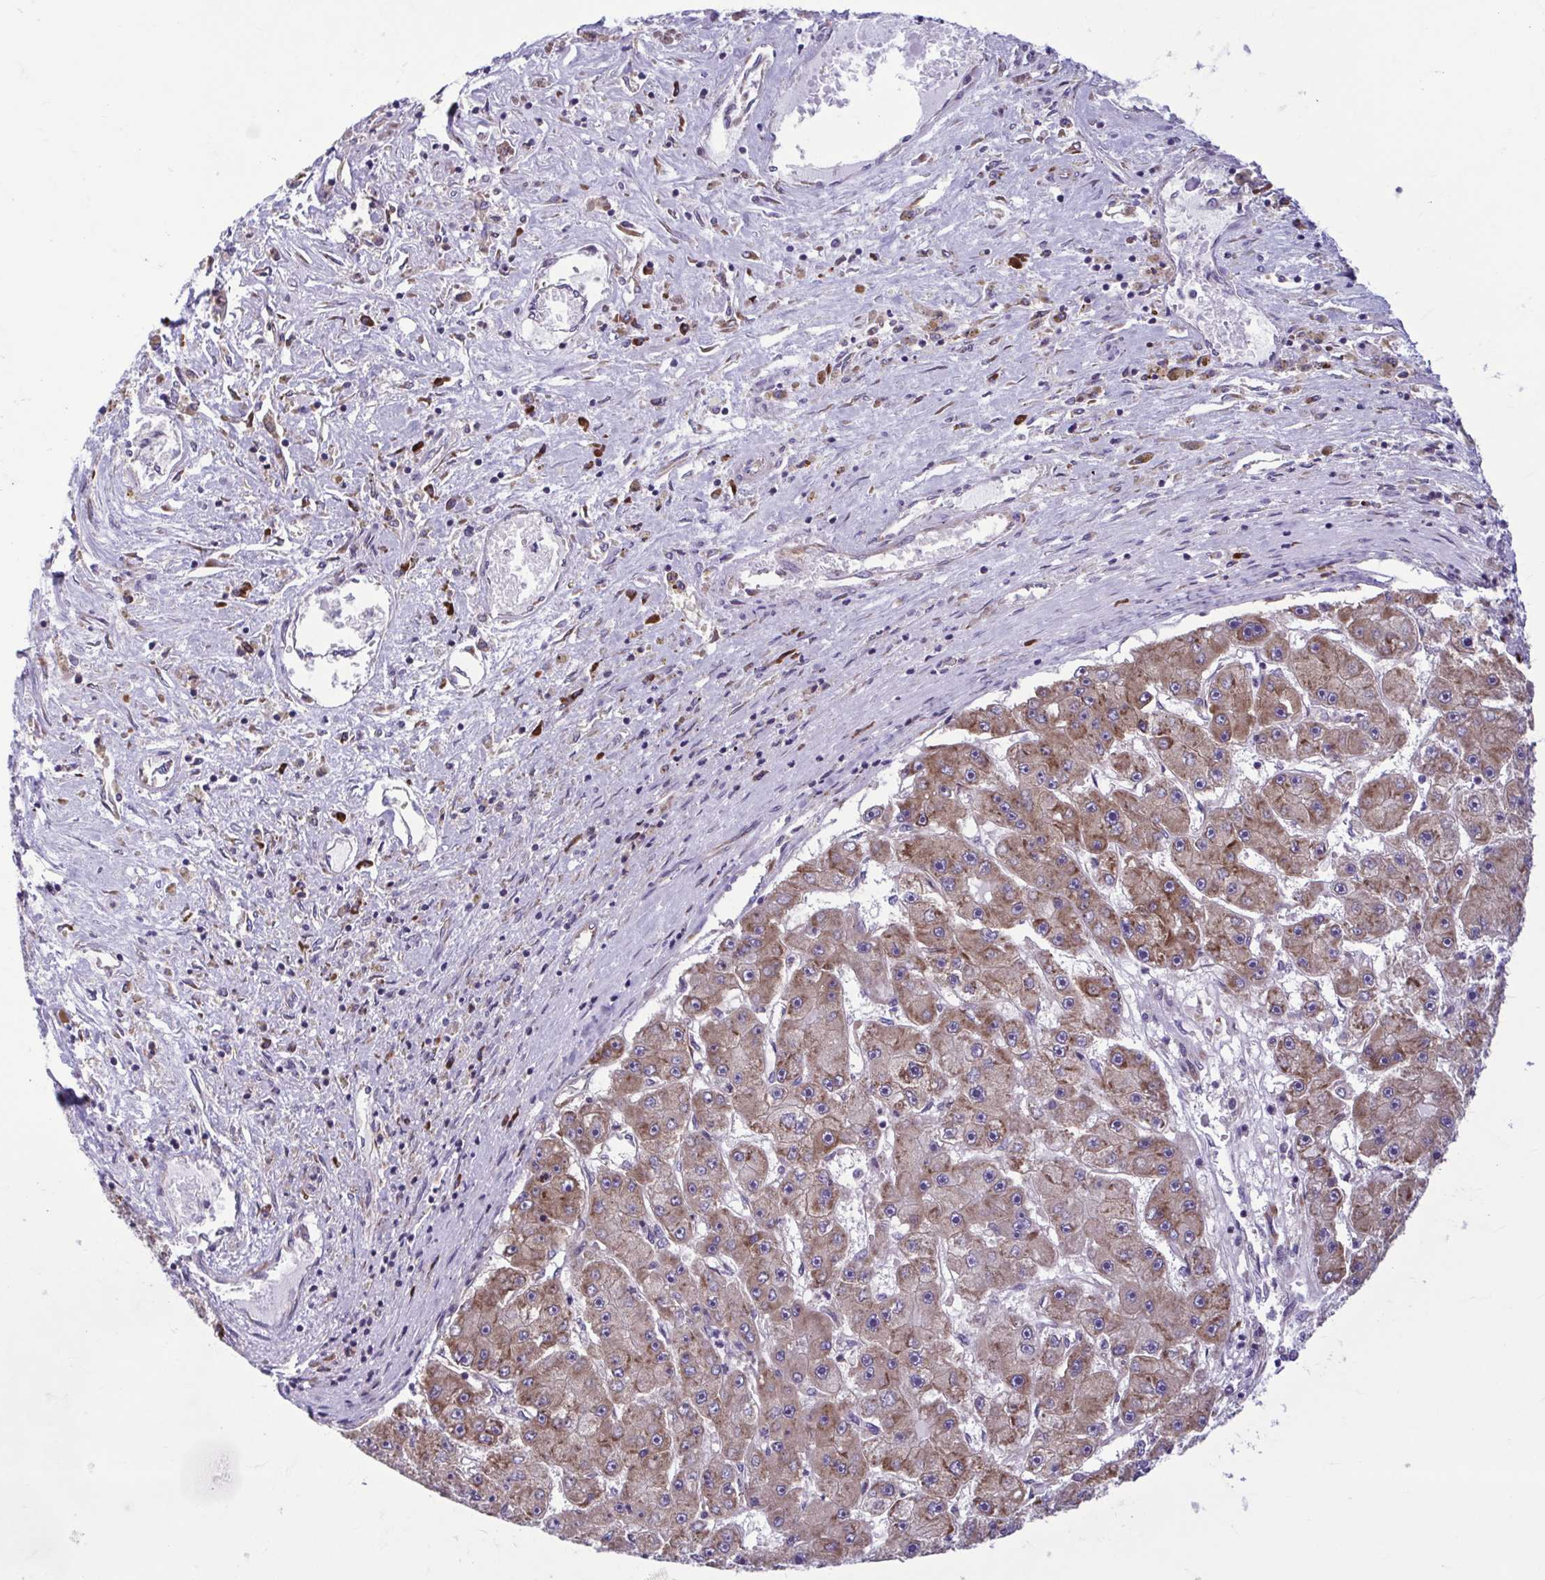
{"staining": {"intensity": "moderate", "quantity": ">75%", "location": "cytoplasmic/membranous"}, "tissue": "liver cancer", "cell_type": "Tumor cells", "image_type": "cancer", "snomed": [{"axis": "morphology", "description": "Carcinoma, Hepatocellular, NOS"}, {"axis": "topography", "description": "Liver"}], "caption": "The histopathology image exhibits immunohistochemical staining of hepatocellular carcinoma (liver). There is moderate cytoplasmic/membranous expression is seen in approximately >75% of tumor cells.", "gene": "RPS16", "patient": {"sex": "female", "age": 61}}